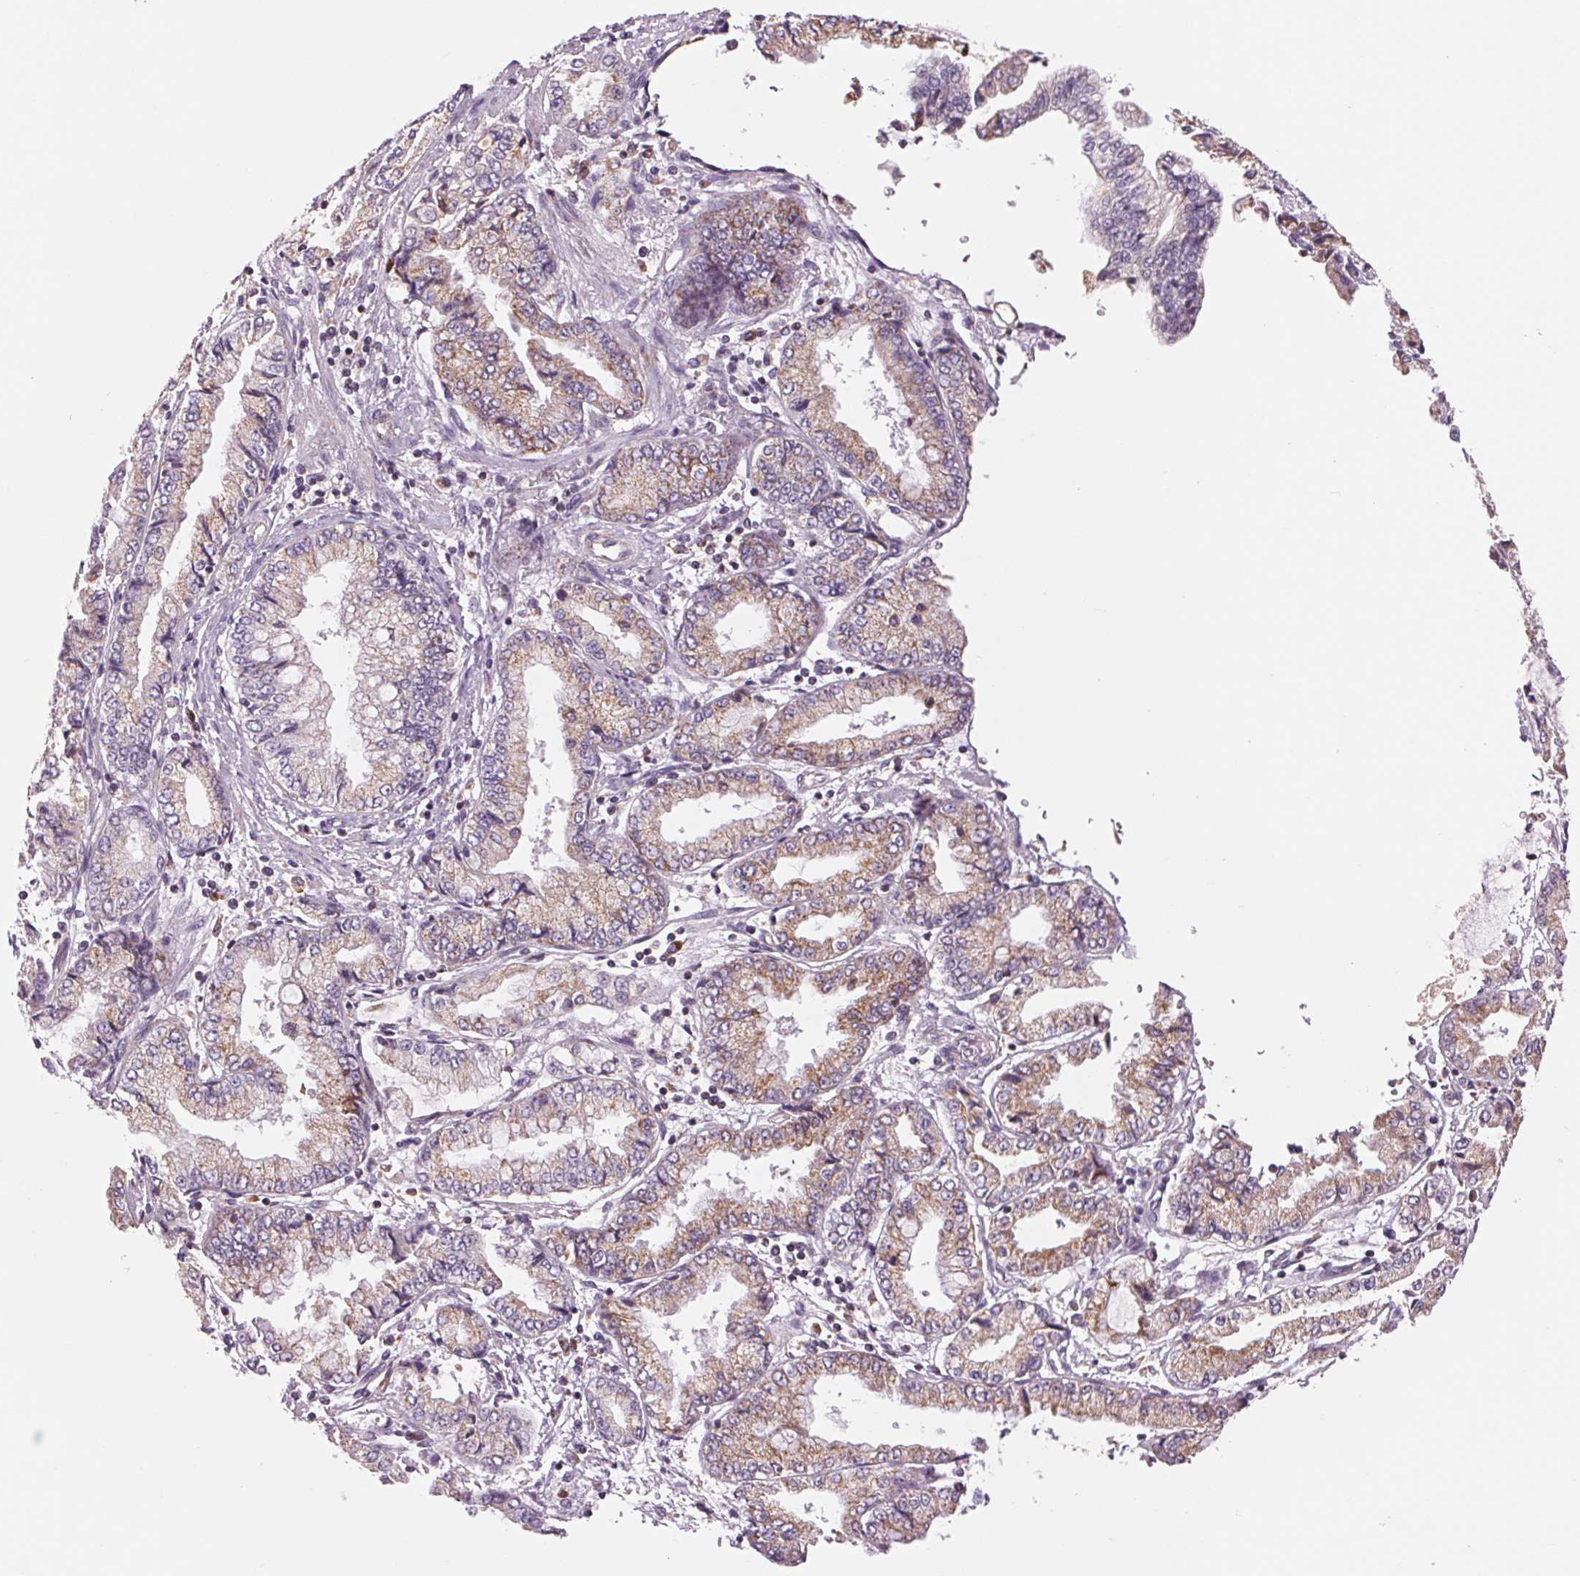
{"staining": {"intensity": "moderate", "quantity": ">75%", "location": "cytoplasmic/membranous"}, "tissue": "stomach cancer", "cell_type": "Tumor cells", "image_type": "cancer", "snomed": [{"axis": "morphology", "description": "Adenocarcinoma, NOS"}, {"axis": "topography", "description": "Stomach, upper"}], "caption": "Tumor cells exhibit medium levels of moderate cytoplasmic/membranous expression in about >75% of cells in human stomach cancer.", "gene": "COX6A1", "patient": {"sex": "female", "age": 74}}